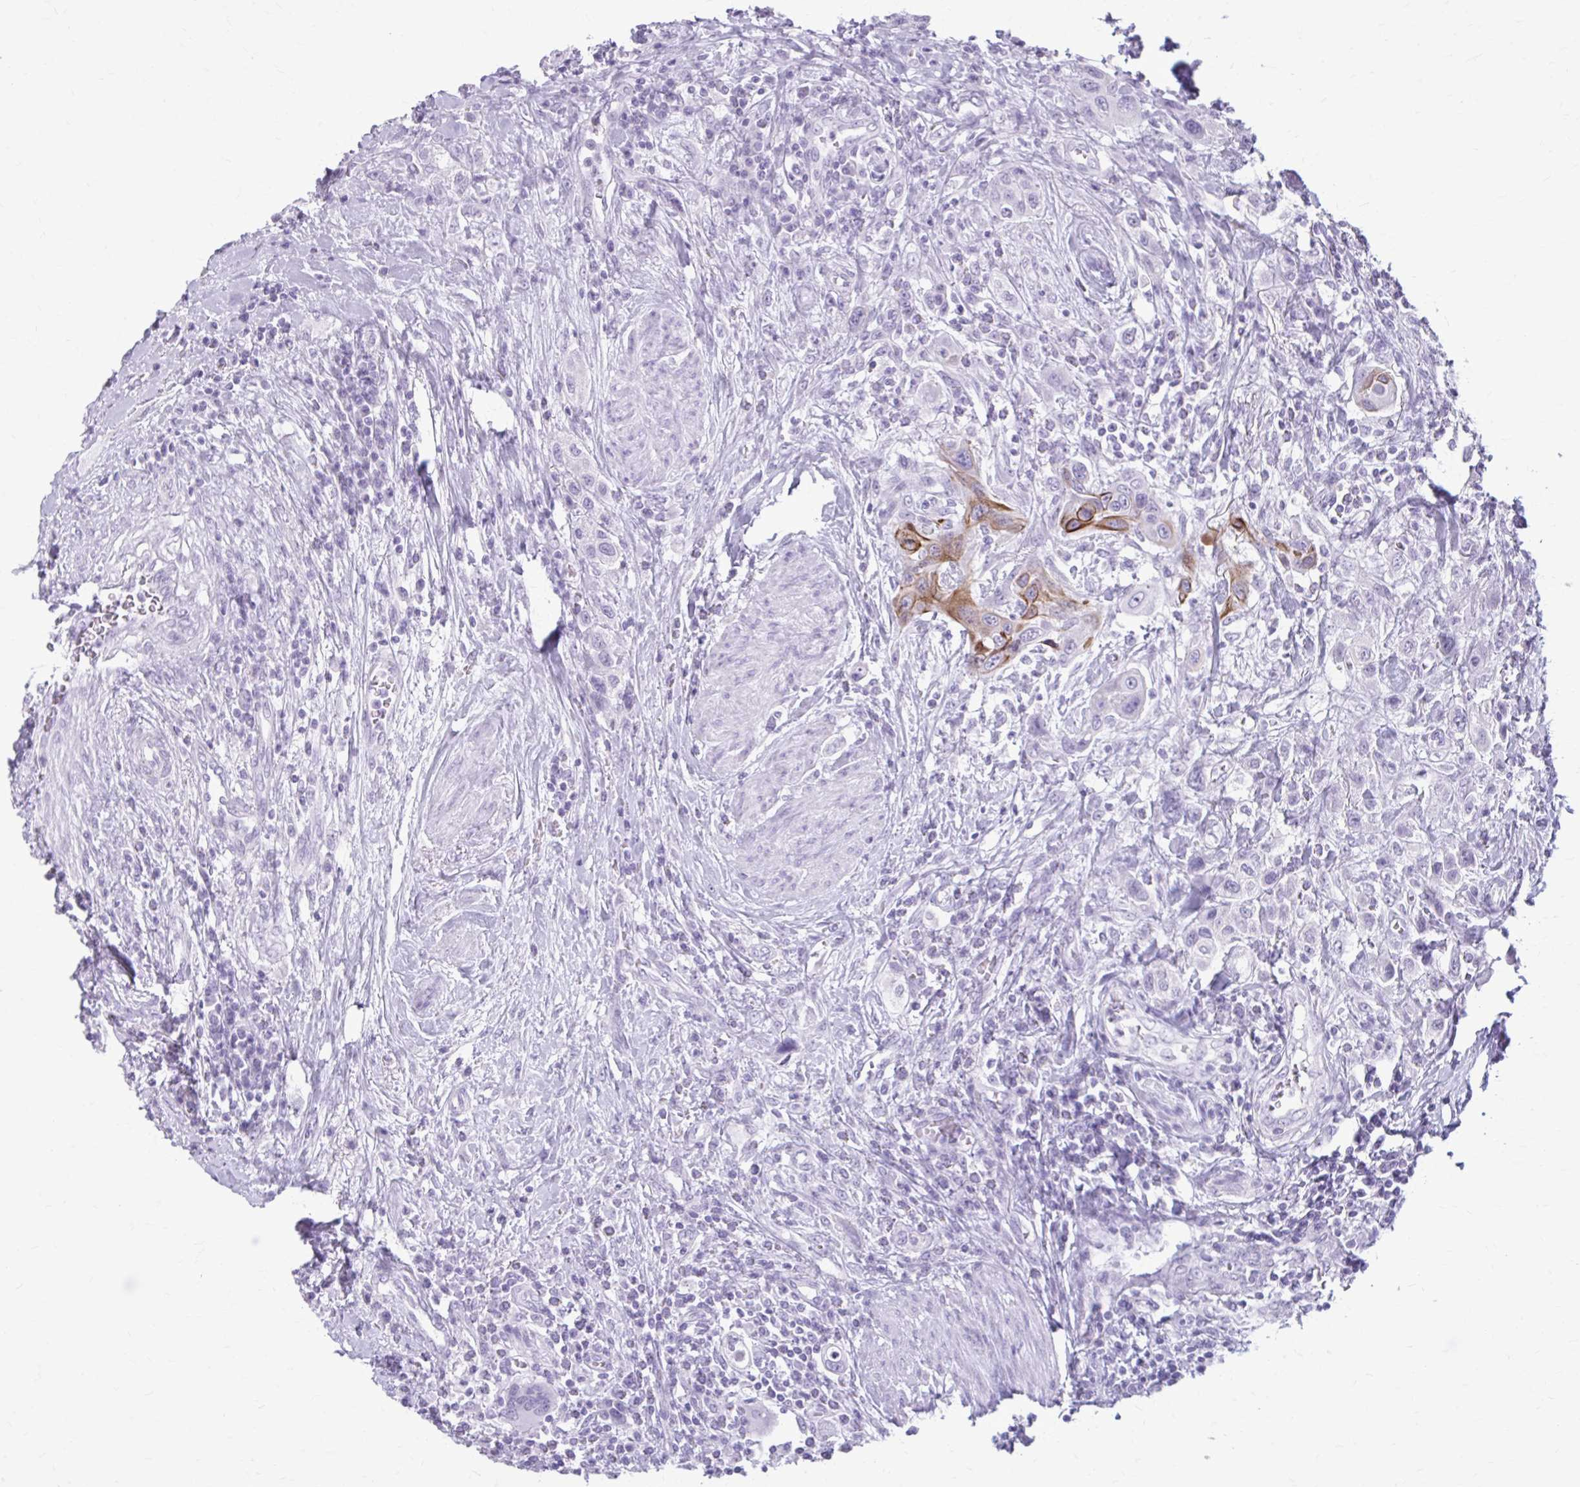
{"staining": {"intensity": "strong", "quantity": "<25%", "location": "cytoplasmic/membranous"}, "tissue": "urothelial cancer", "cell_type": "Tumor cells", "image_type": "cancer", "snomed": [{"axis": "morphology", "description": "Urothelial carcinoma, High grade"}, {"axis": "topography", "description": "Urinary bladder"}], "caption": "DAB immunohistochemical staining of high-grade urothelial carcinoma shows strong cytoplasmic/membranous protein positivity in about <25% of tumor cells. (DAB = brown stain, brightfield microscopy at high magnification).", "gene": "KRT5", "patient": {"sex": "male", "age": 50}}